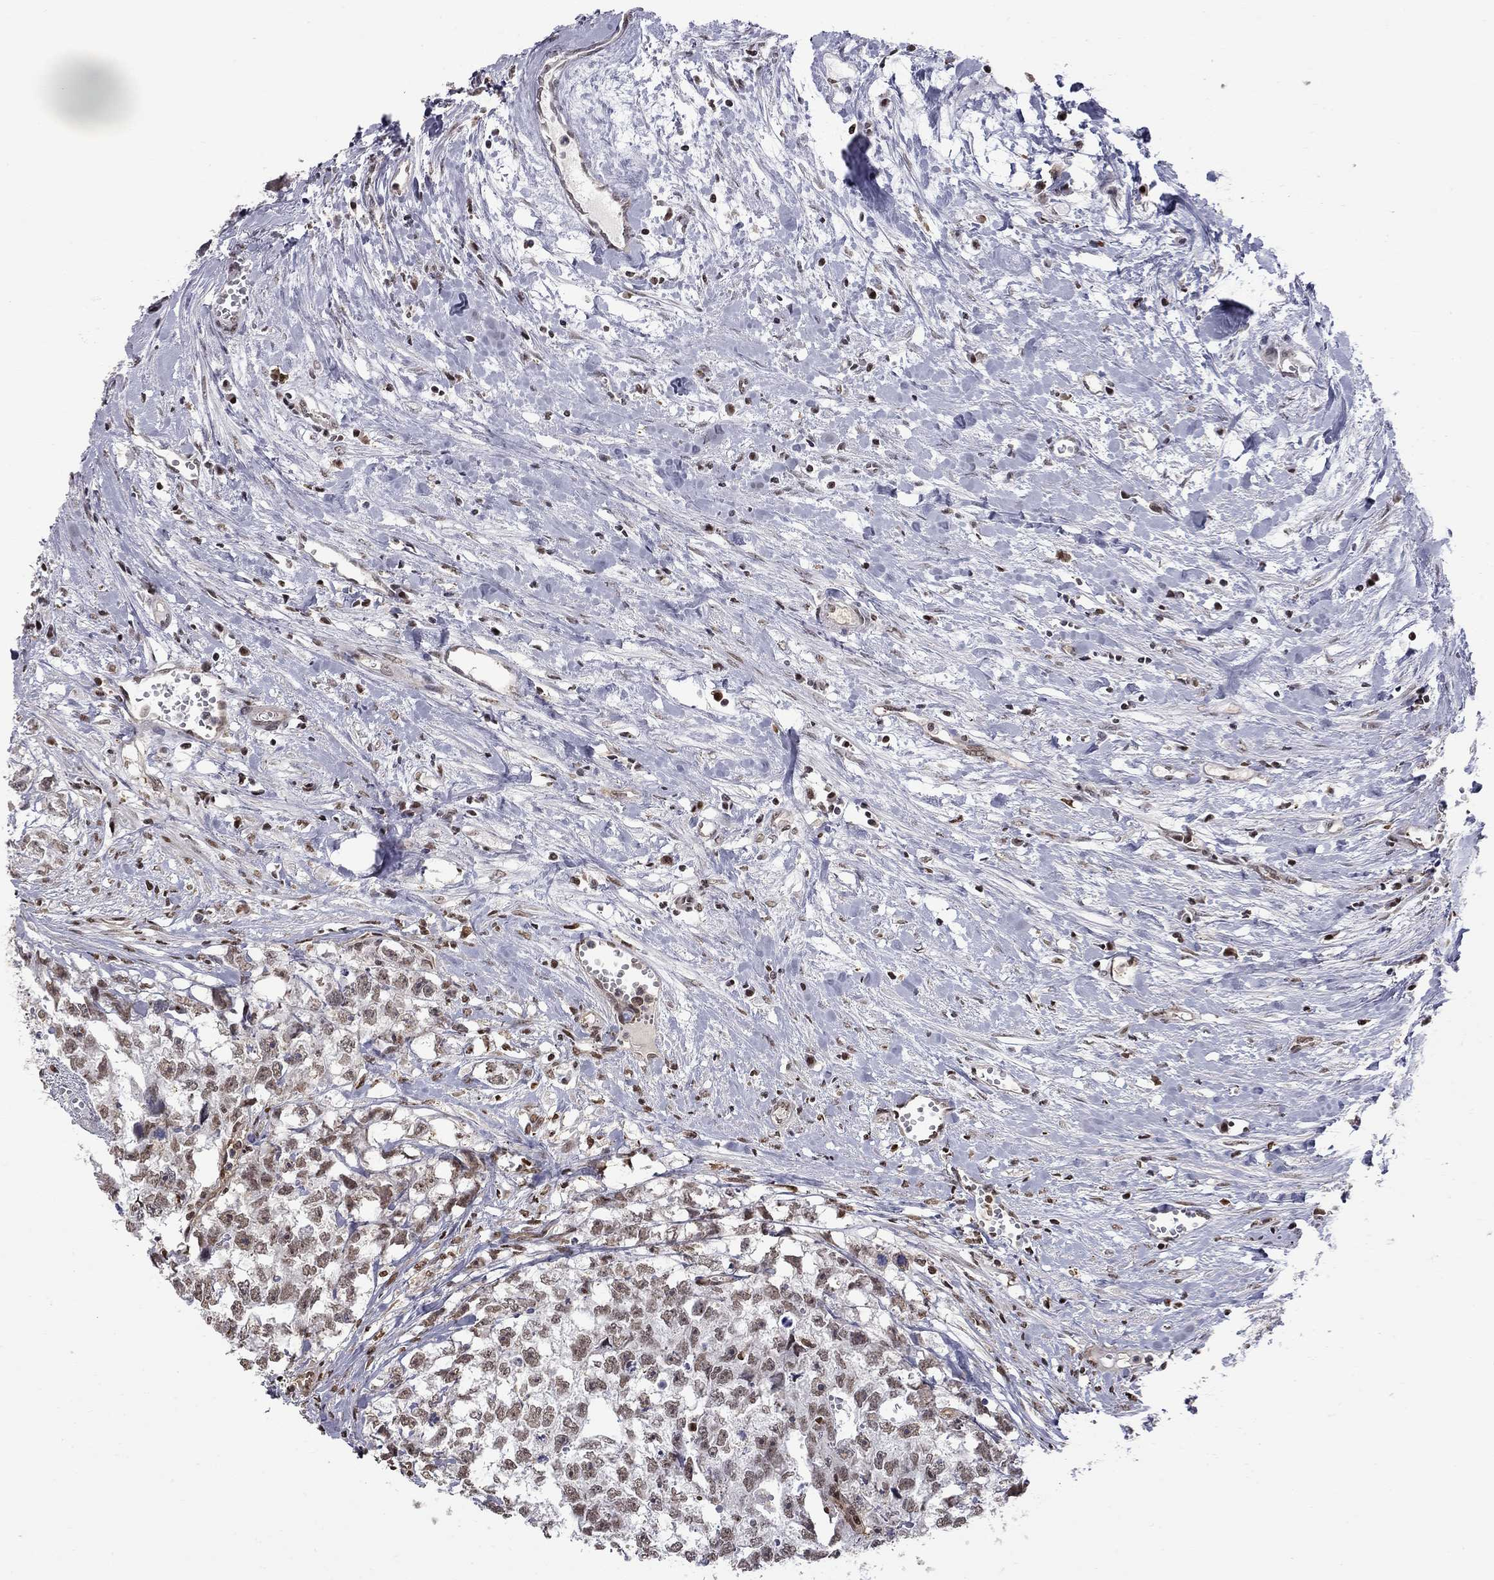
{"staining": {"intensity": "weak", "quantity": "25%-75%", "location": "nuclear"}, "tissue": "testis cancer", "cell_type": "Tumor cells", "image_type": "cancer", "snomed": [{"axis": "morphology", "description": "Carcinoma, Embryonal, NOS"}, {"axis": "morphology", "description": "Teratoma, malignant, NOS"}, {"axis": "topography", "description": "Testis"}], "caption": "Immunohistochemical staining of testis embryonal carcinoma exhibits low levels of weak nuclear protein positivity in about 25%-75% of tumor cells.", "gene": "RFWD3", "patient": {"sex": "male", "age": 44}}